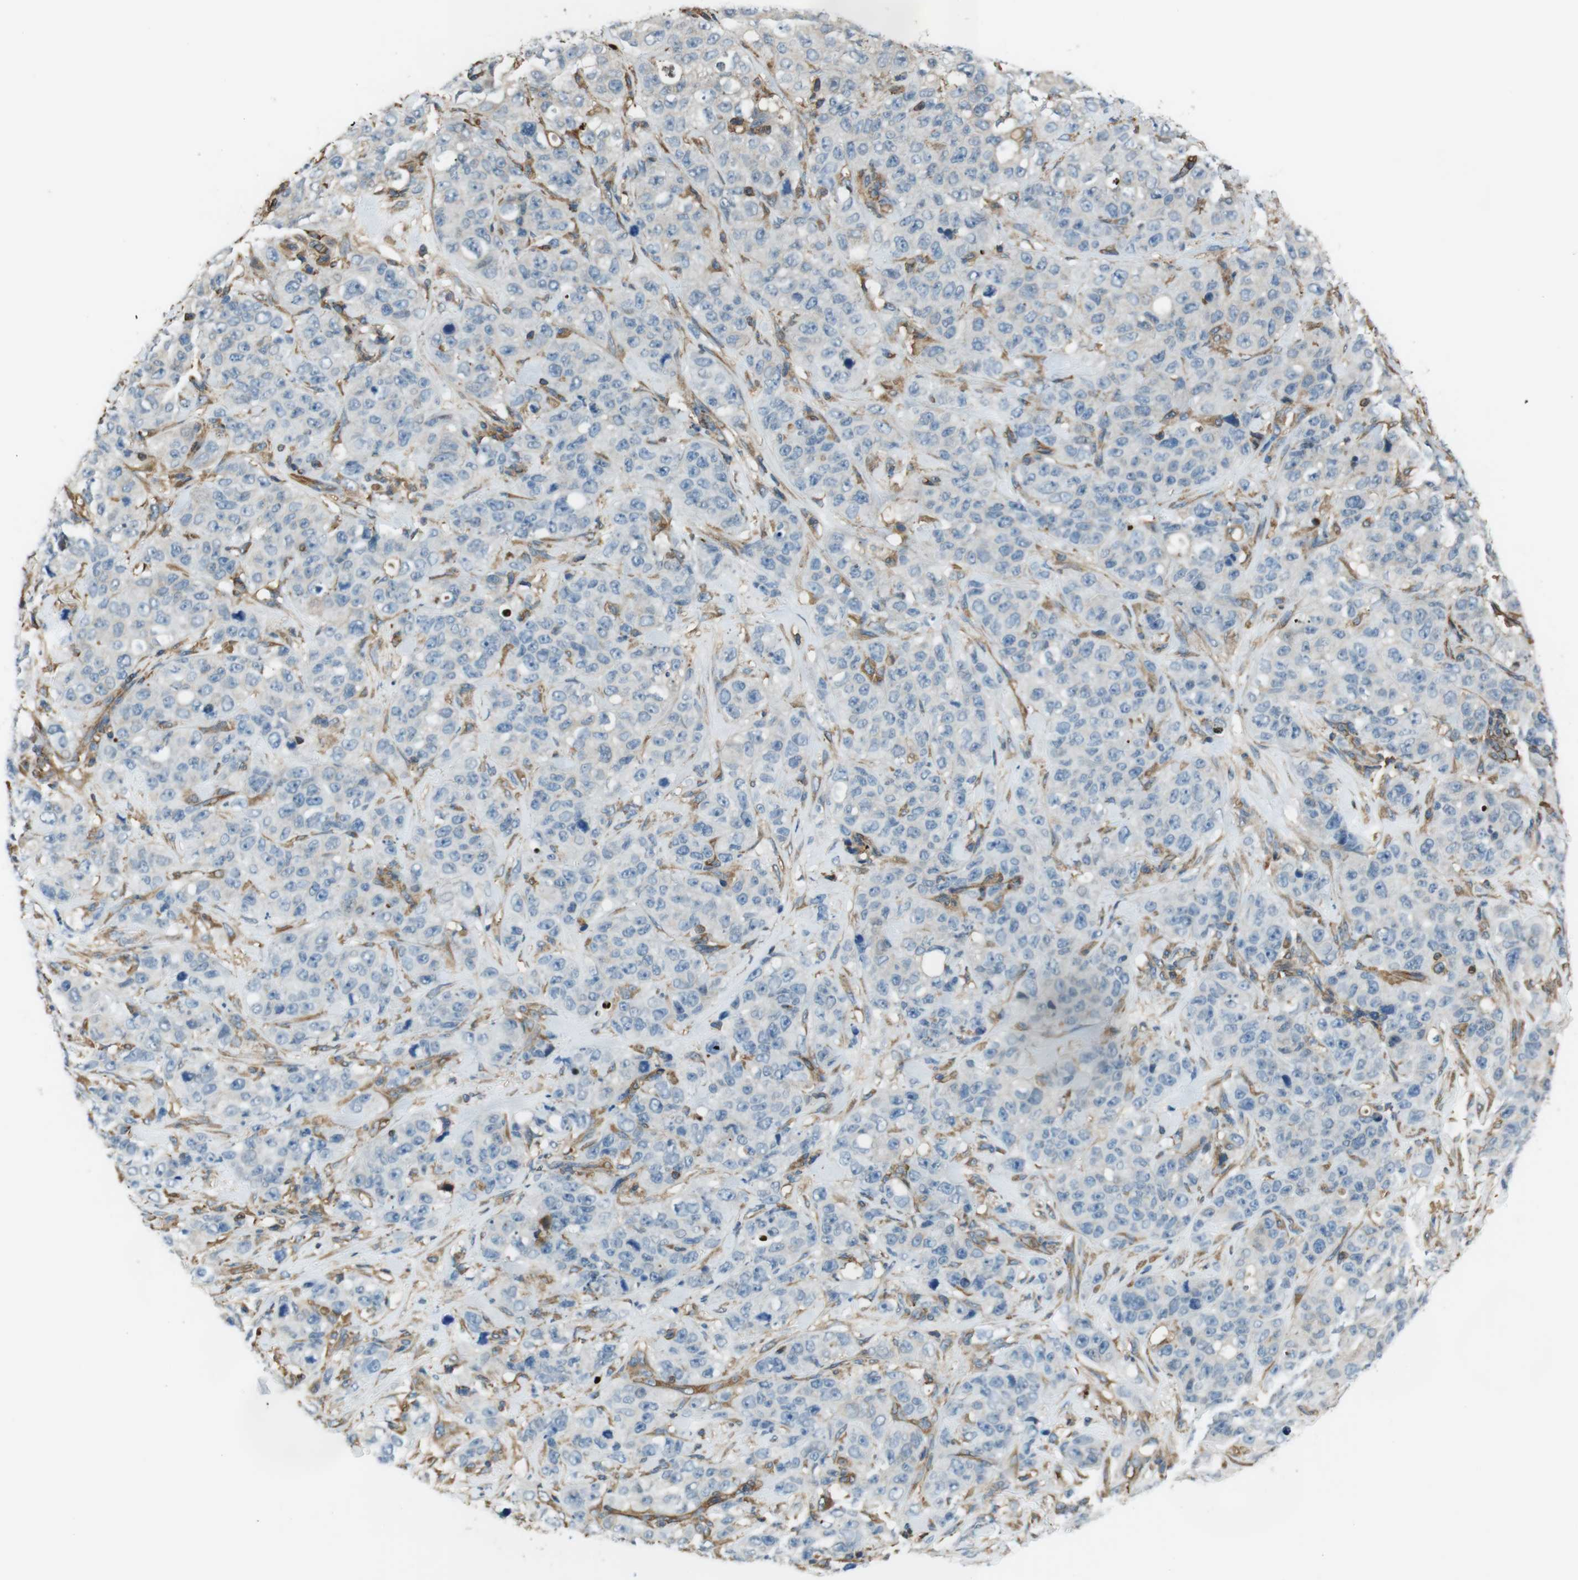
{"staining": {"intensity": "negative", "quantity": "none", "location": "none"}, "tissue": "stomach cancer", "cell_type": "Tumor cells", "image_type": "cancer", "snomed": [{"axis": "morphology", "description": "Adenocarcinoma, NOS"}, {"axis": "topography", "description": "Stomach"}], "caption": "Adenocarcinoma (stomach) was stained to show a protein in brown. There is no significant staining in tumor cells.", "gene": "FCAR", "patient": {"sex": "male", "age": 48}}